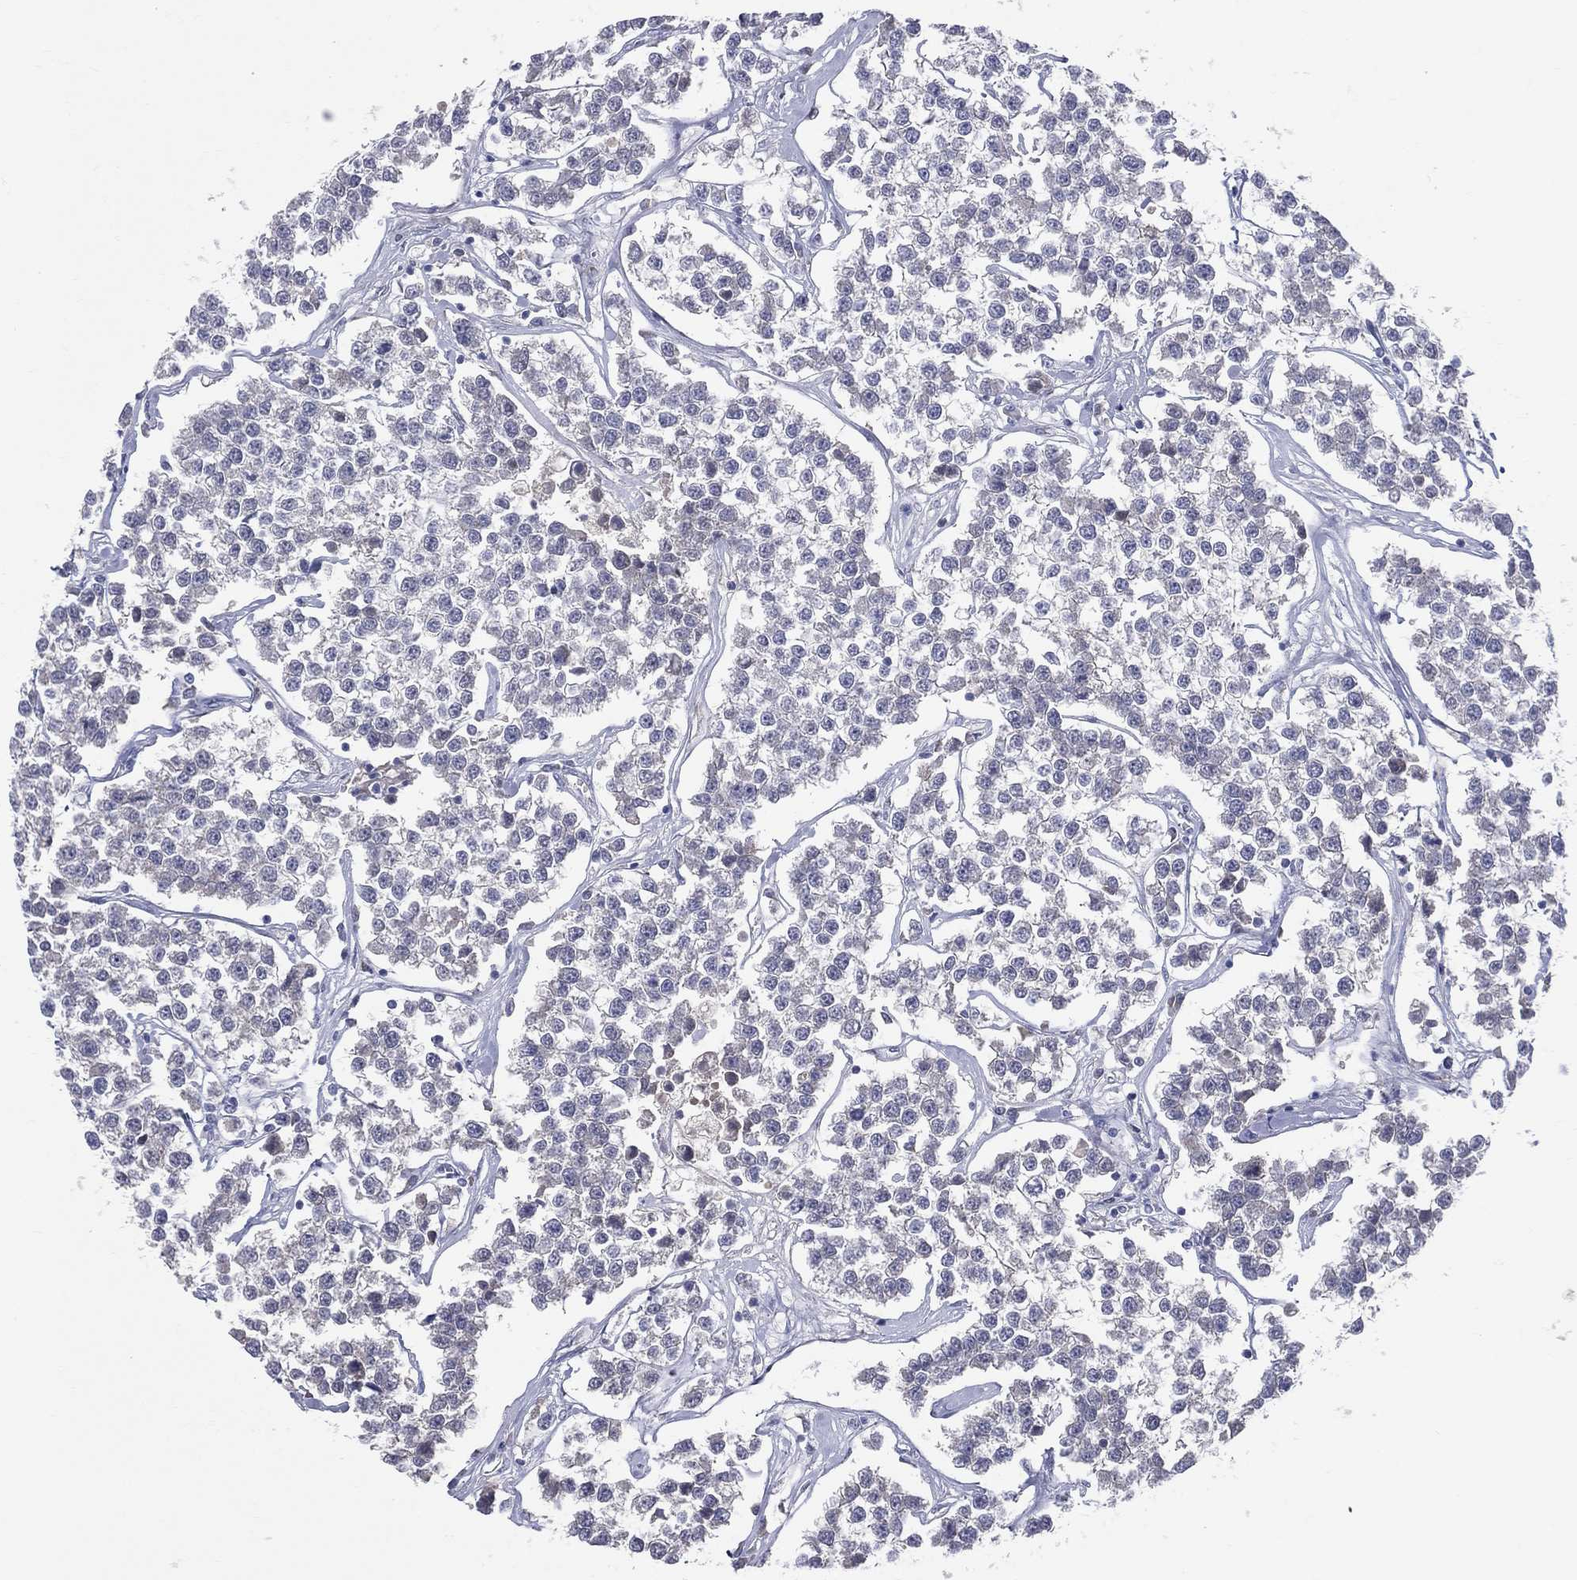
{"staining": {"intensity": "negative", "quantity": "none", "location": "none"}, "tissue": "testis cancer", "cell_type": "Tumor cells", "image_type": "cancer", "snomed": [{"axis": "morphology", "description": "Seminoma, NOS"}, {"axis": "topography", "description": "Testis"}], "caption": "Protein analysis of testis seminoma displays no significant staining in tumor cells.", "gene": "DLG4", "patient": {"sex": "male", "age": 59}}